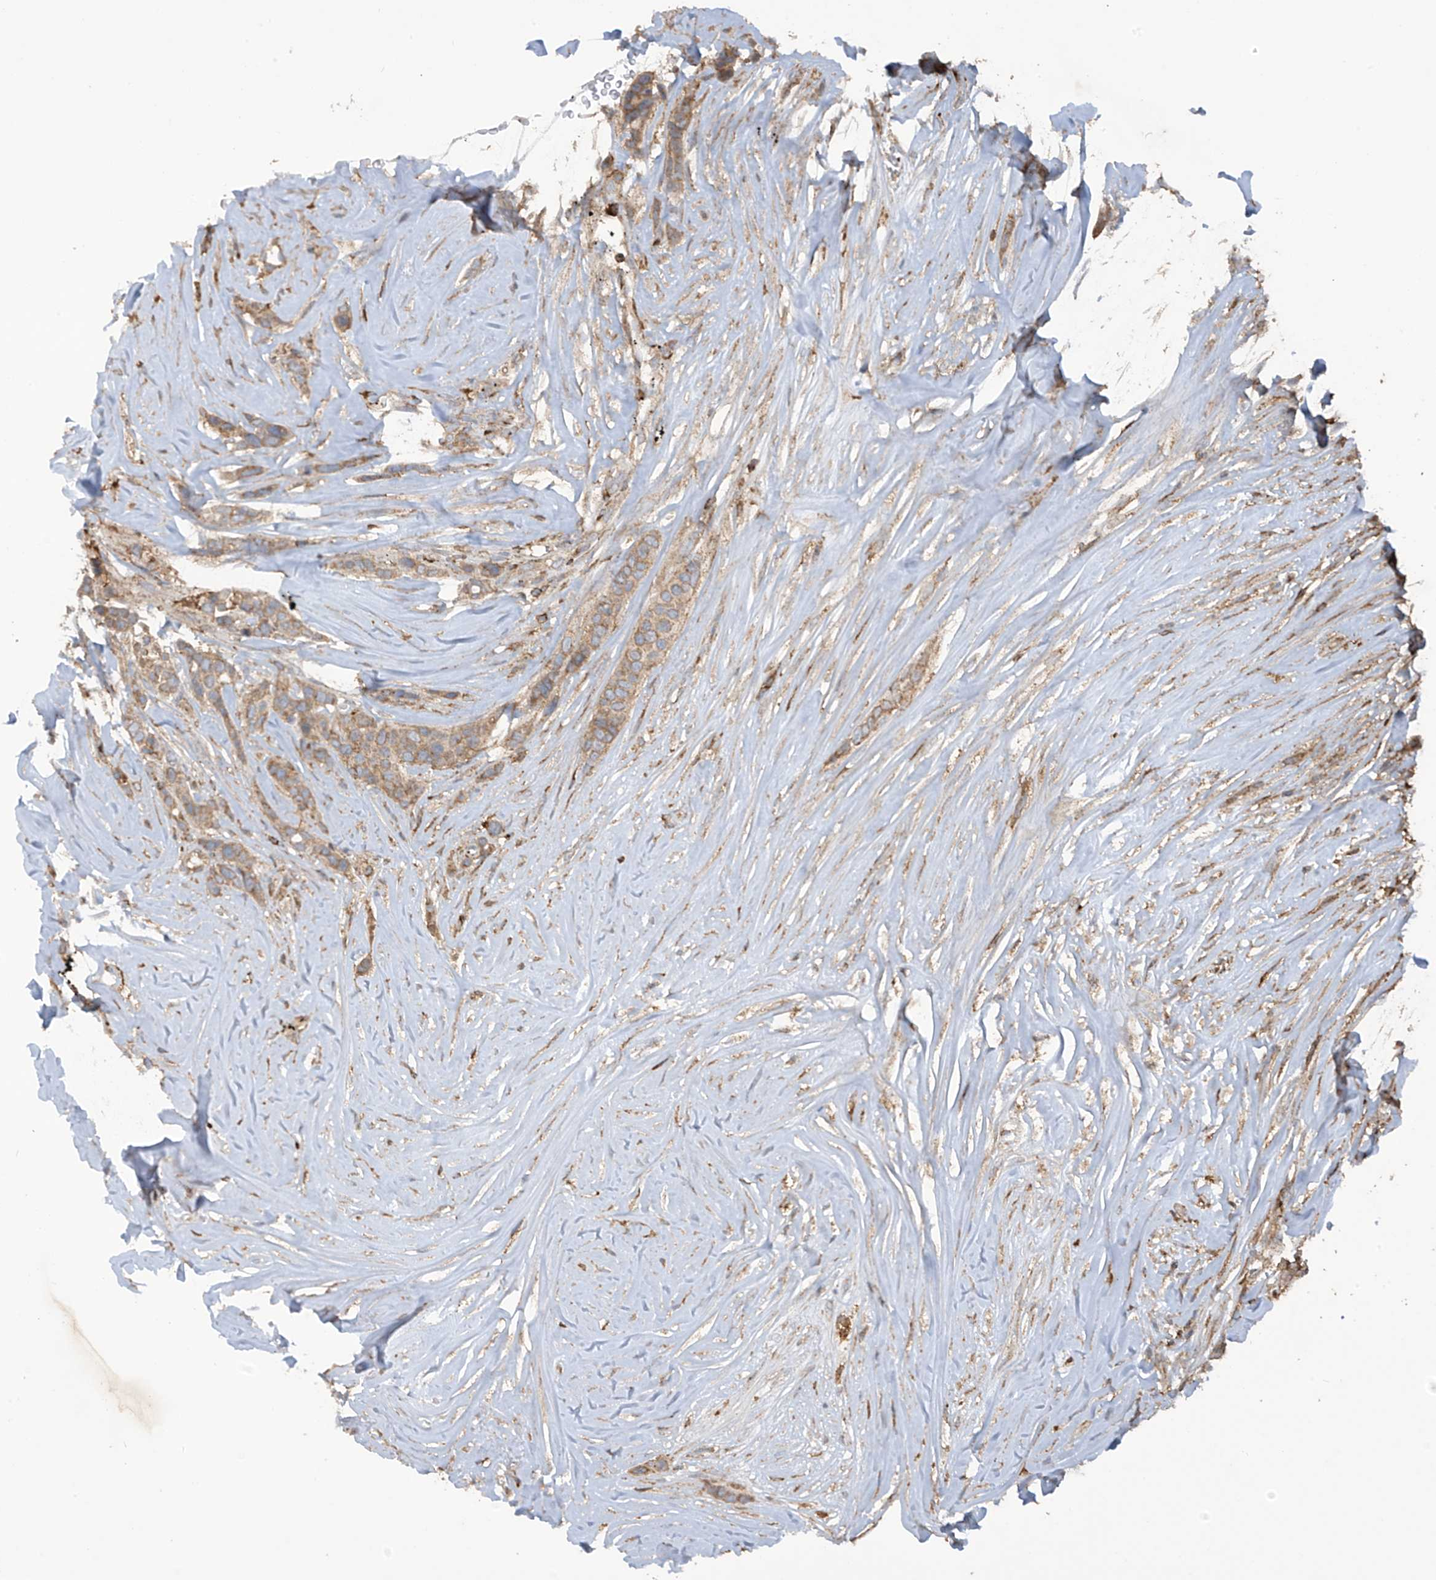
{"staining": {"intensity": "moderate", "quantity": ">75%", "location": "cytoplasmic/membranous"}, "tissue": "breast cancer", "cell_type": "Tumor cells", "image_type": "cancer", "snomed": [{"axis": "morphology", "description": "Lobular carcinoma"}, {"axis": "topography", "description": "Breast"}], "caption": "A micrograph of breast cancer stained for a protein reveals moderate cytoplasmic/membranous brown staining in tumor cells.", "gene": "COX10", "patient": {"sex": "female", "age": 51}}